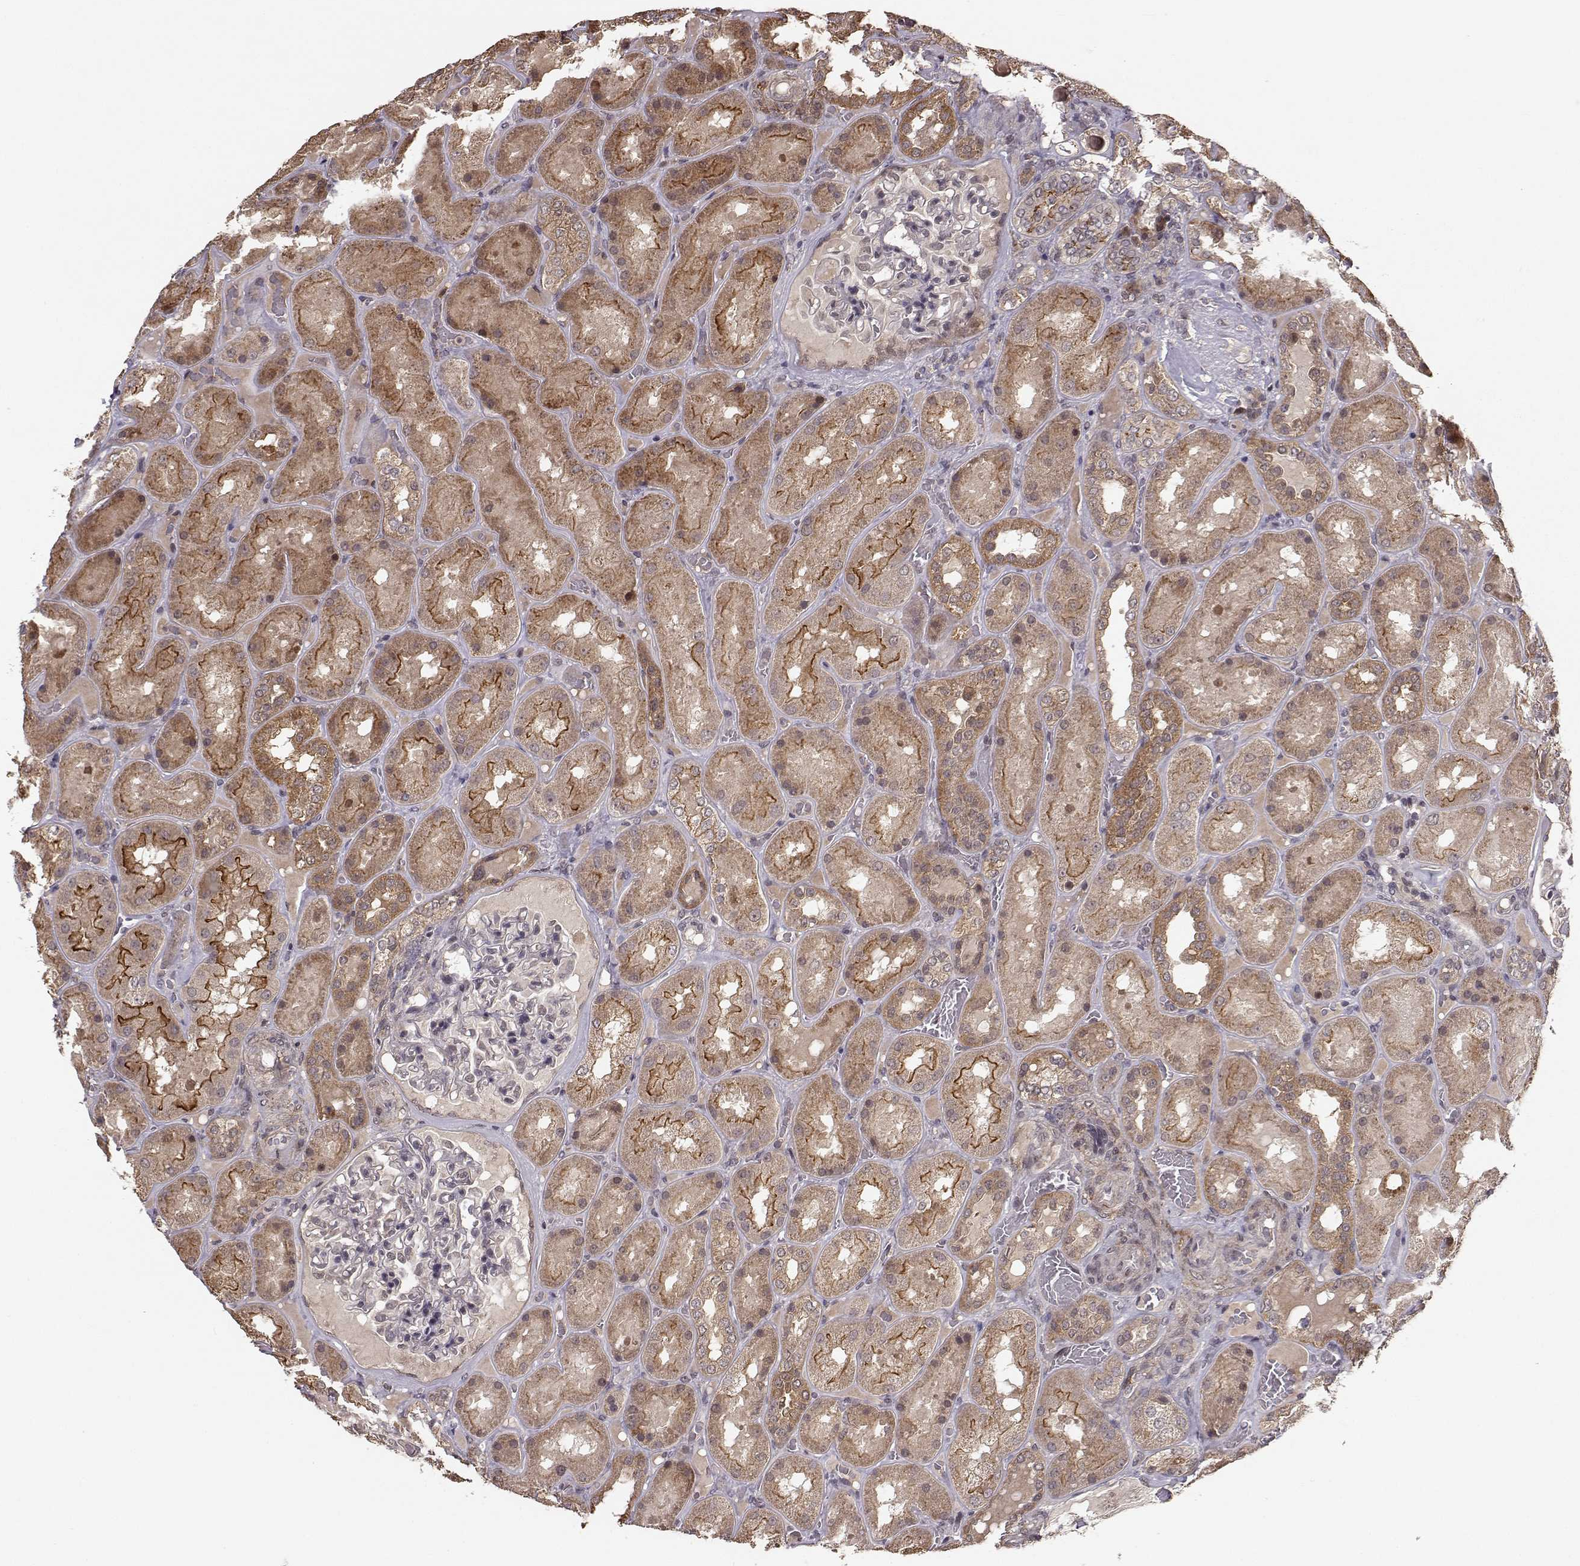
{"staining": {"intensity": "negative", "quantity": "none", "location": "none"}, "tissue": "kidney", "cell_type": "Cells in glomeruli", "image_type": "normal", "snomed": [{"axis": "morphology", "description": "Normal tissue, NOS"}, {"axis": "topography", "description": "Kidney"}], "caption": "Immunohistochemistry image of normal human kidney stained for a protein (brown), which reveals no staining in cells in glomeruli.", "gene": "PLEKHG3", "patient": {"sex": "male", "age": 73}}